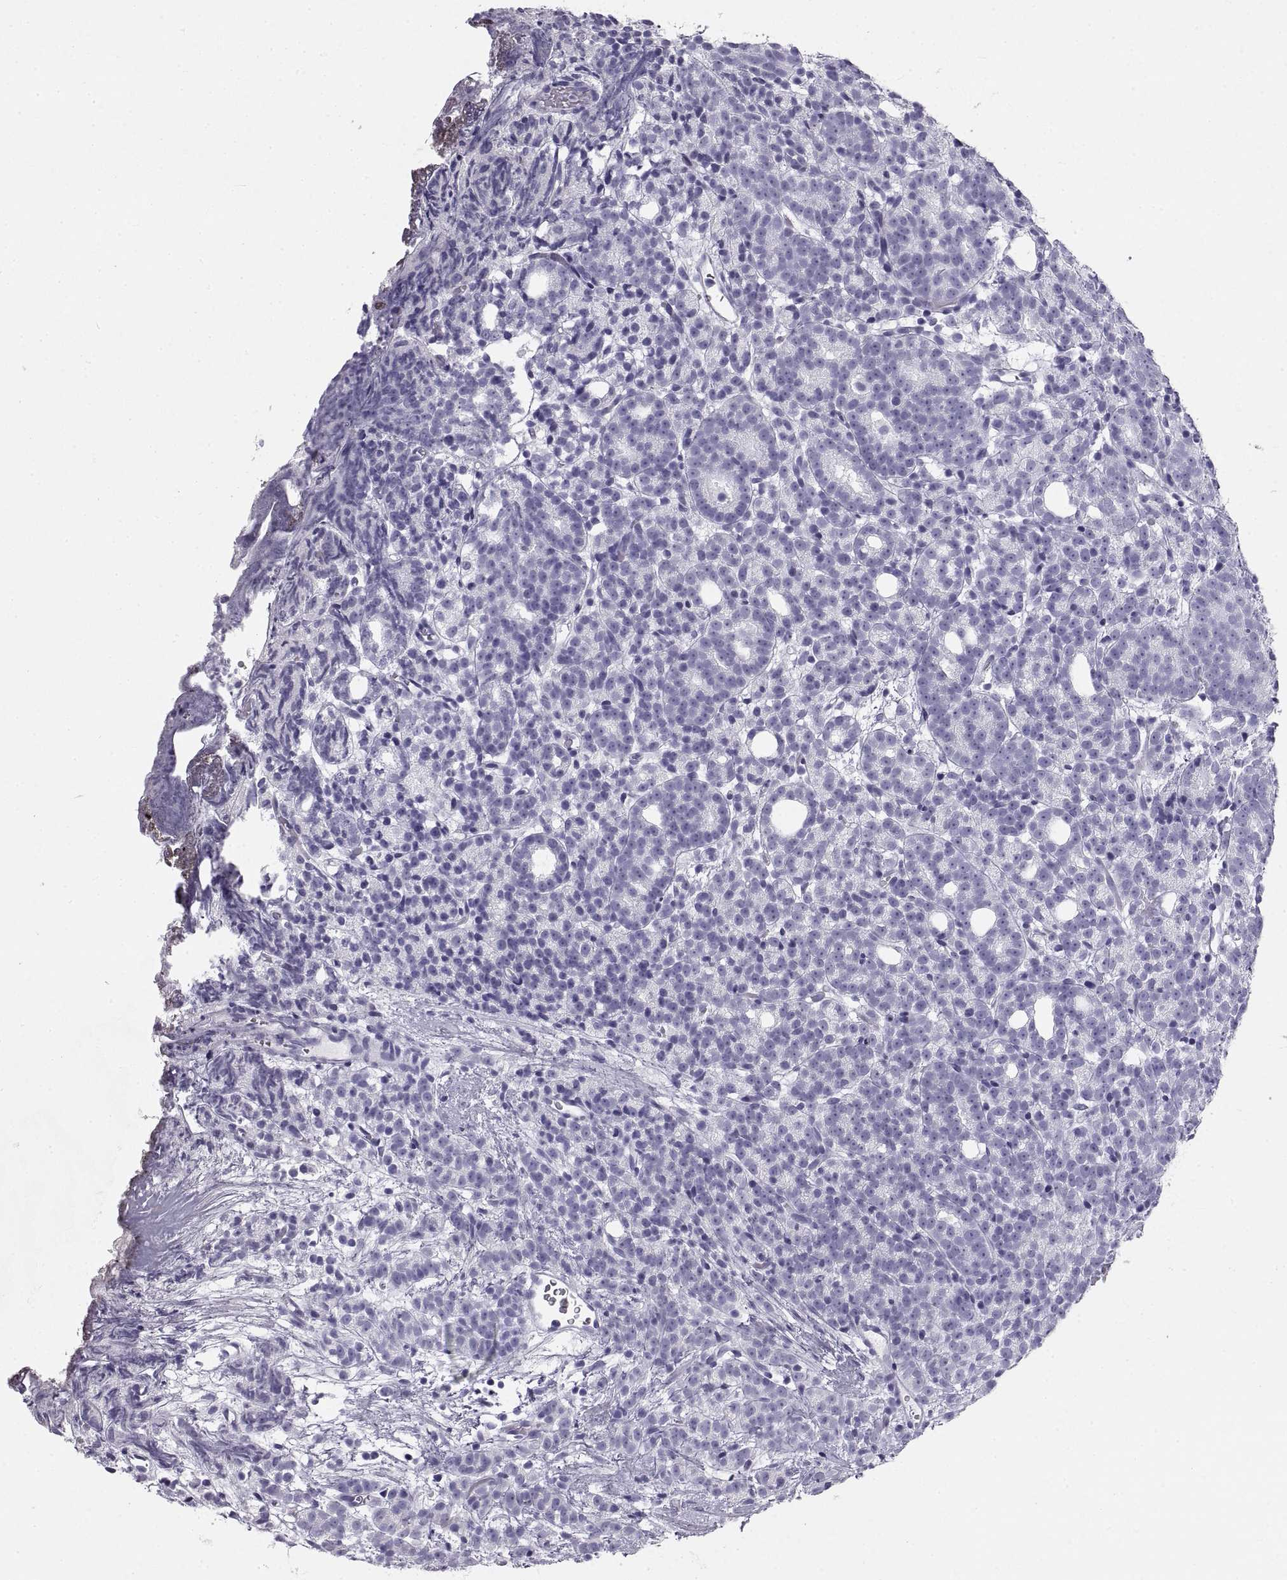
{"staining": {"intensity": "negative", "quantity": "none", "location": "none"}, "tissue": "prostate cancer", "cell_type": "Tumor cells", "image_type": "cancer", "snomed": [{"axis": "morphology", "description": "Adenocarcinoma, High grade"}, {"axis": "topography", "description": "Prostate"}], "caption": "There is no significant expression in tumor cells of prostate cancer (high-grade adenocarcinoma).", "gene": "RLBP1", "patient": {"sex": "male", "age": 53}}